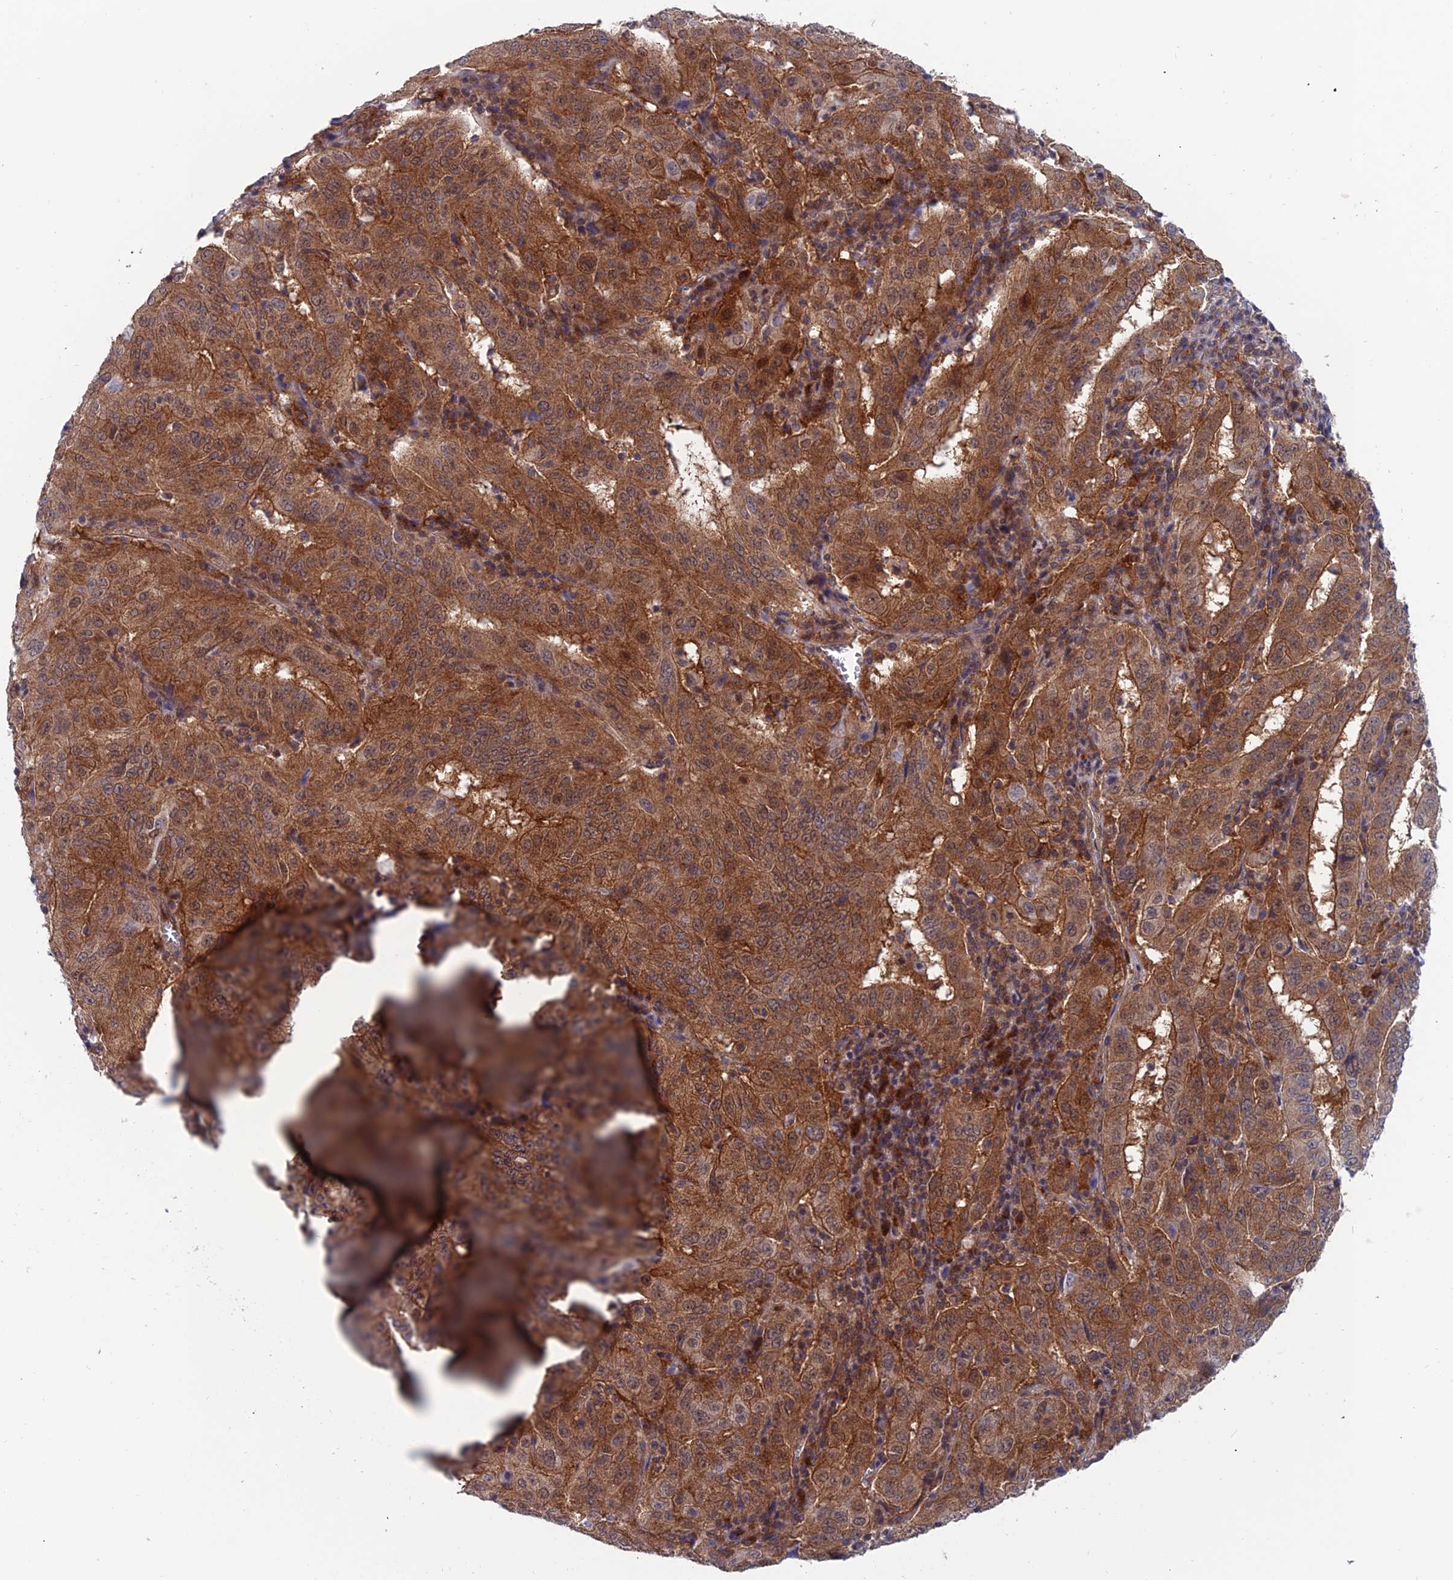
{"staining": {"intensity": "strong", "quantity": ">75%", "location": "cytoplasmic/membranous,nuclear"}, "tissue": "pancreatic cancer", "cell_type": "Tumor cells", "image_type": "cancer", "snomed": [{"axis": "morphology", "description": "Adenocarcinoma, NOS"}, {"axis": "topography", "description": "Pancreas"}], "caption": "Protein expression analysis of pancreatic cancer displays strong cytoplasmic/membranous and nuclear staining in approximately >75% of tumor cells. Immunohistochemistry (ihc) stains the protein in brown and the nuclei are stained blue.", "gene": "IGBP1", "patient": {"sex": "male", "age": 63}}